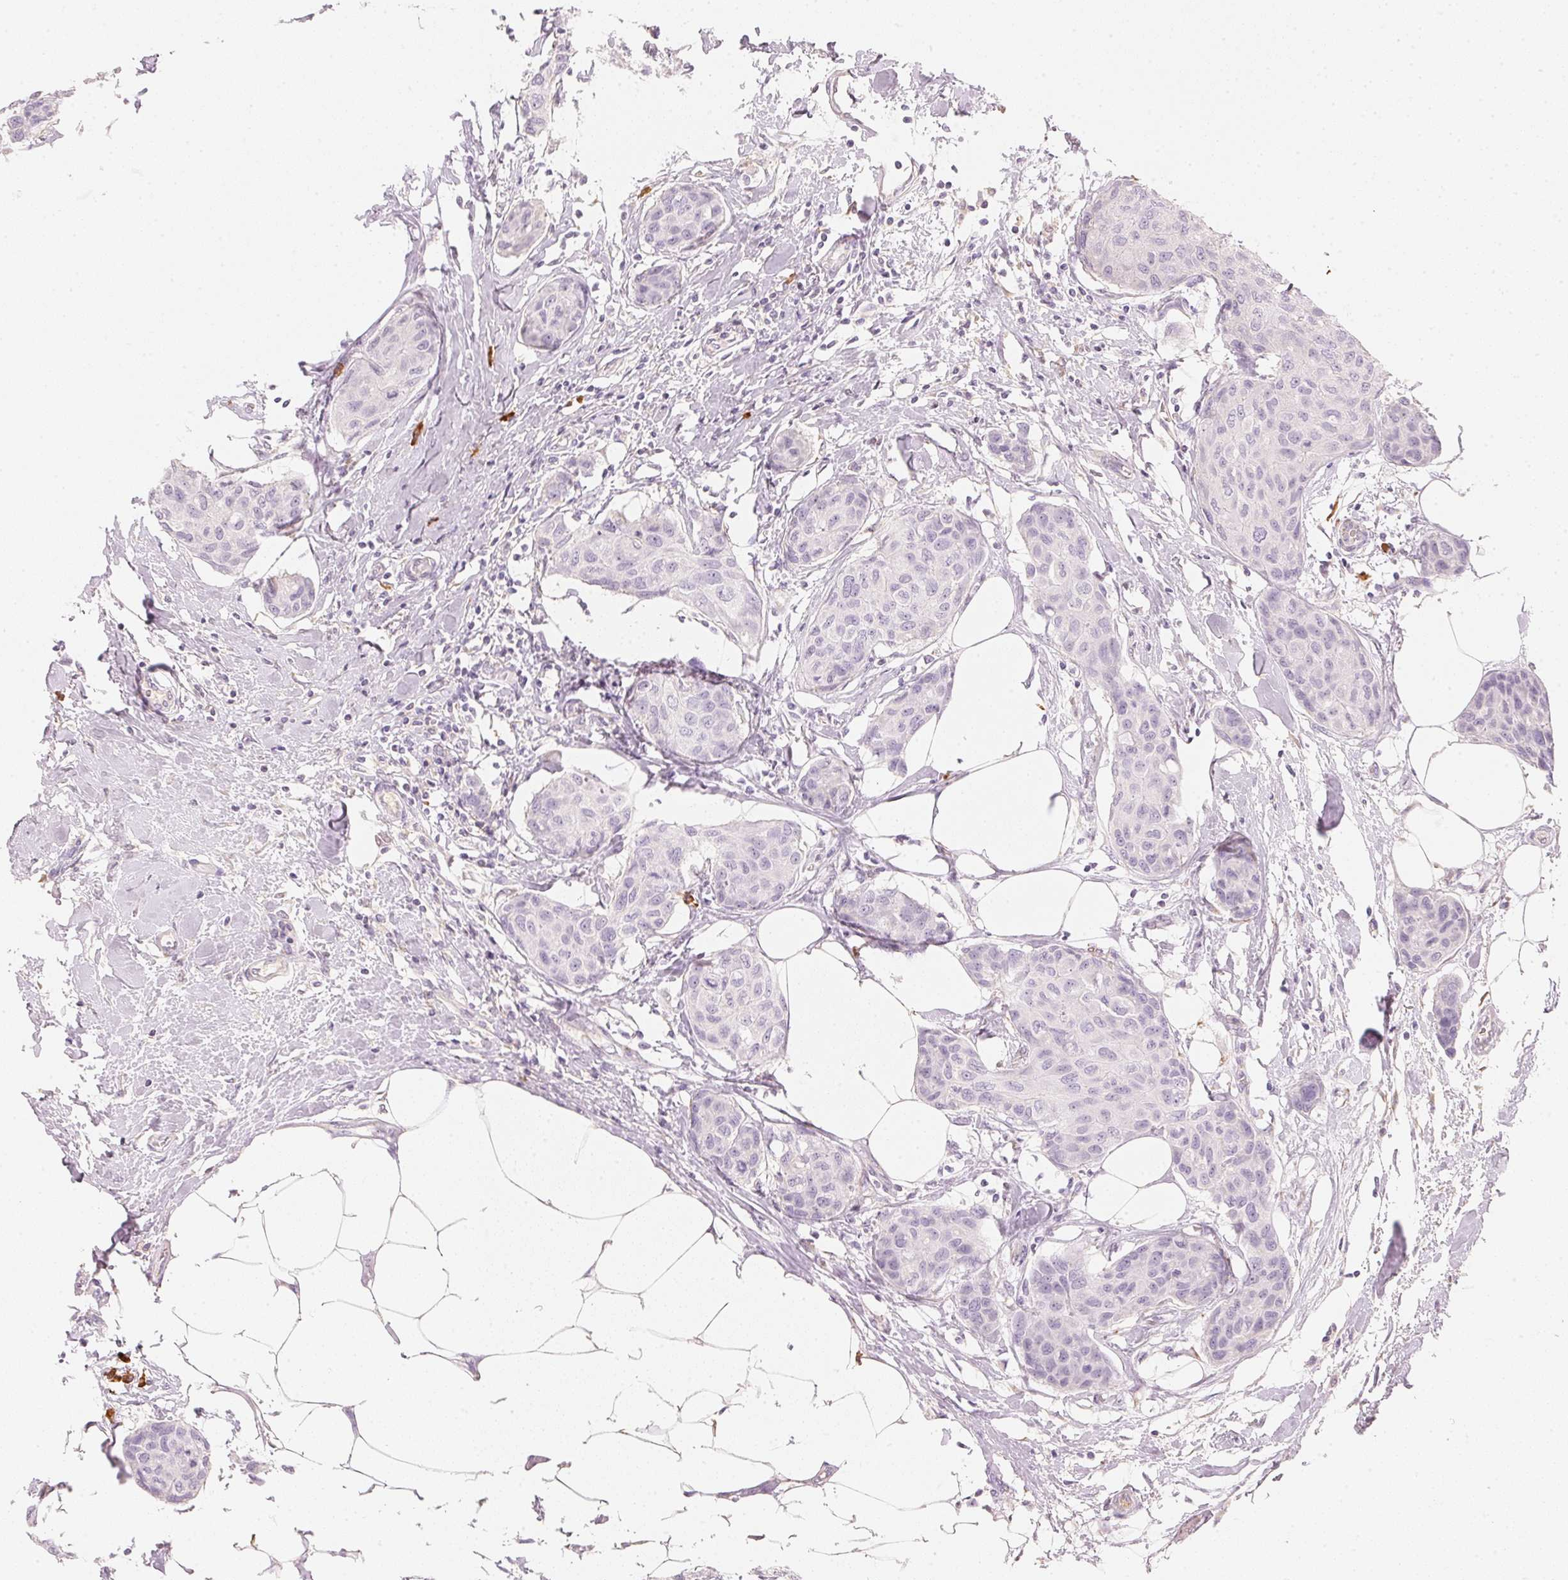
{"staining": {"intensity": "negative", "quantity": "none", "location": "none"}, "tissue": "breast cancer", "cell_type": "Tumor cells", "image_type": "cancer", "snomed": [{"axis": "morphology", "description": "Duct carcinoma"}, {"axis": "topography", "description": "Breast"}], "caption": "IHC of breast invasive ductal carcinoma displays no expression in tumor cells.", "gene": "RMDN2", "patient": {"sex": "female", "age": 80}}